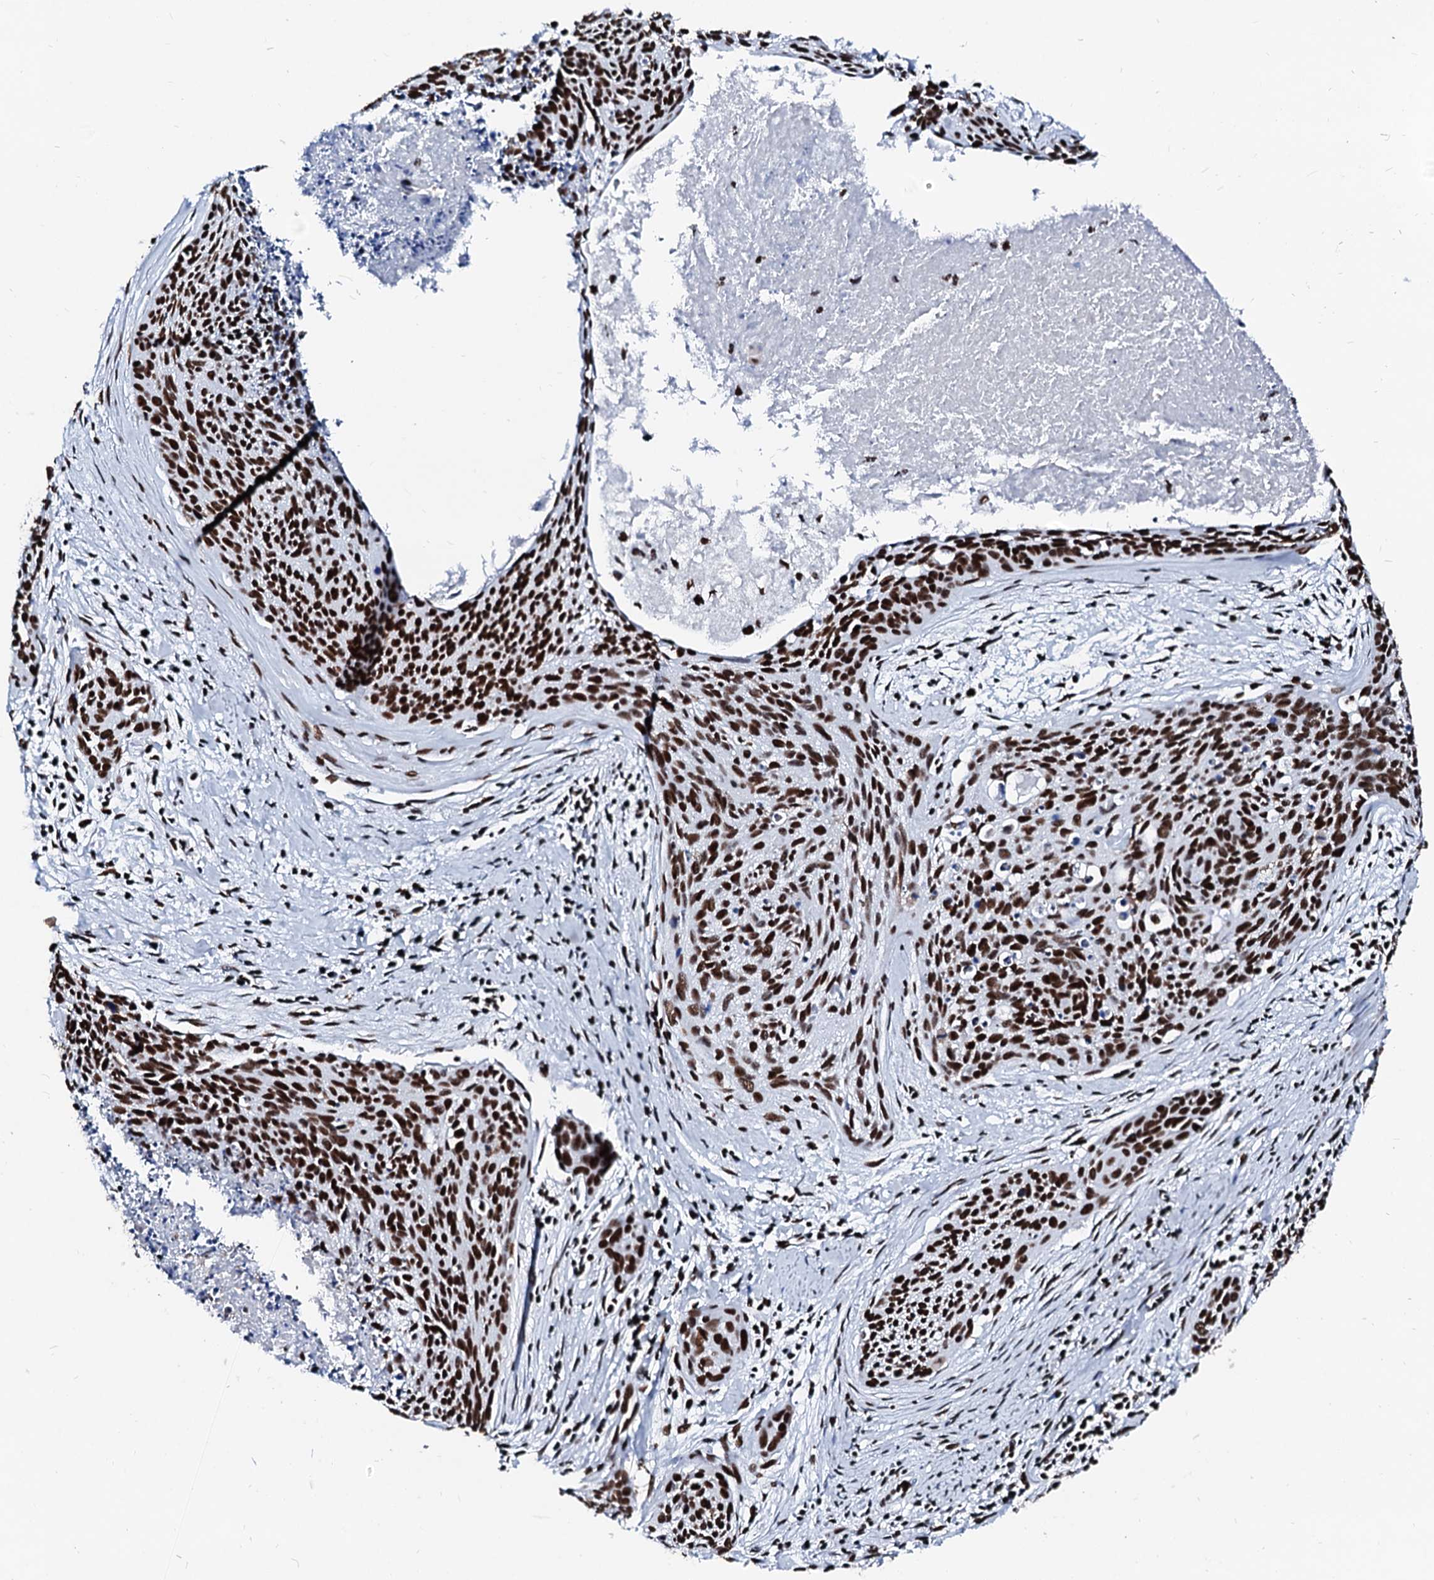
{"staining": {"intensity": "strong", "quantity": ">75%", "location": "nuclear"}, "tissue": "cervical cancer", "cell_type": "Tumor cells", "image_type": "cancer", "snomed": [{"axis": "morphology", "description": "Squamous cell carcinoma, NOS"}, {"axis": "topography", "description": "Cervix"}], "caption": "This is a histology image of immunohistochemistry (IHC) staining of cervical squamous cell carcinoma, which shows strong positivity in the nuclear of tumor cells.", "gene": "RALY", "patient": {"sex": "female", "age": 55}}